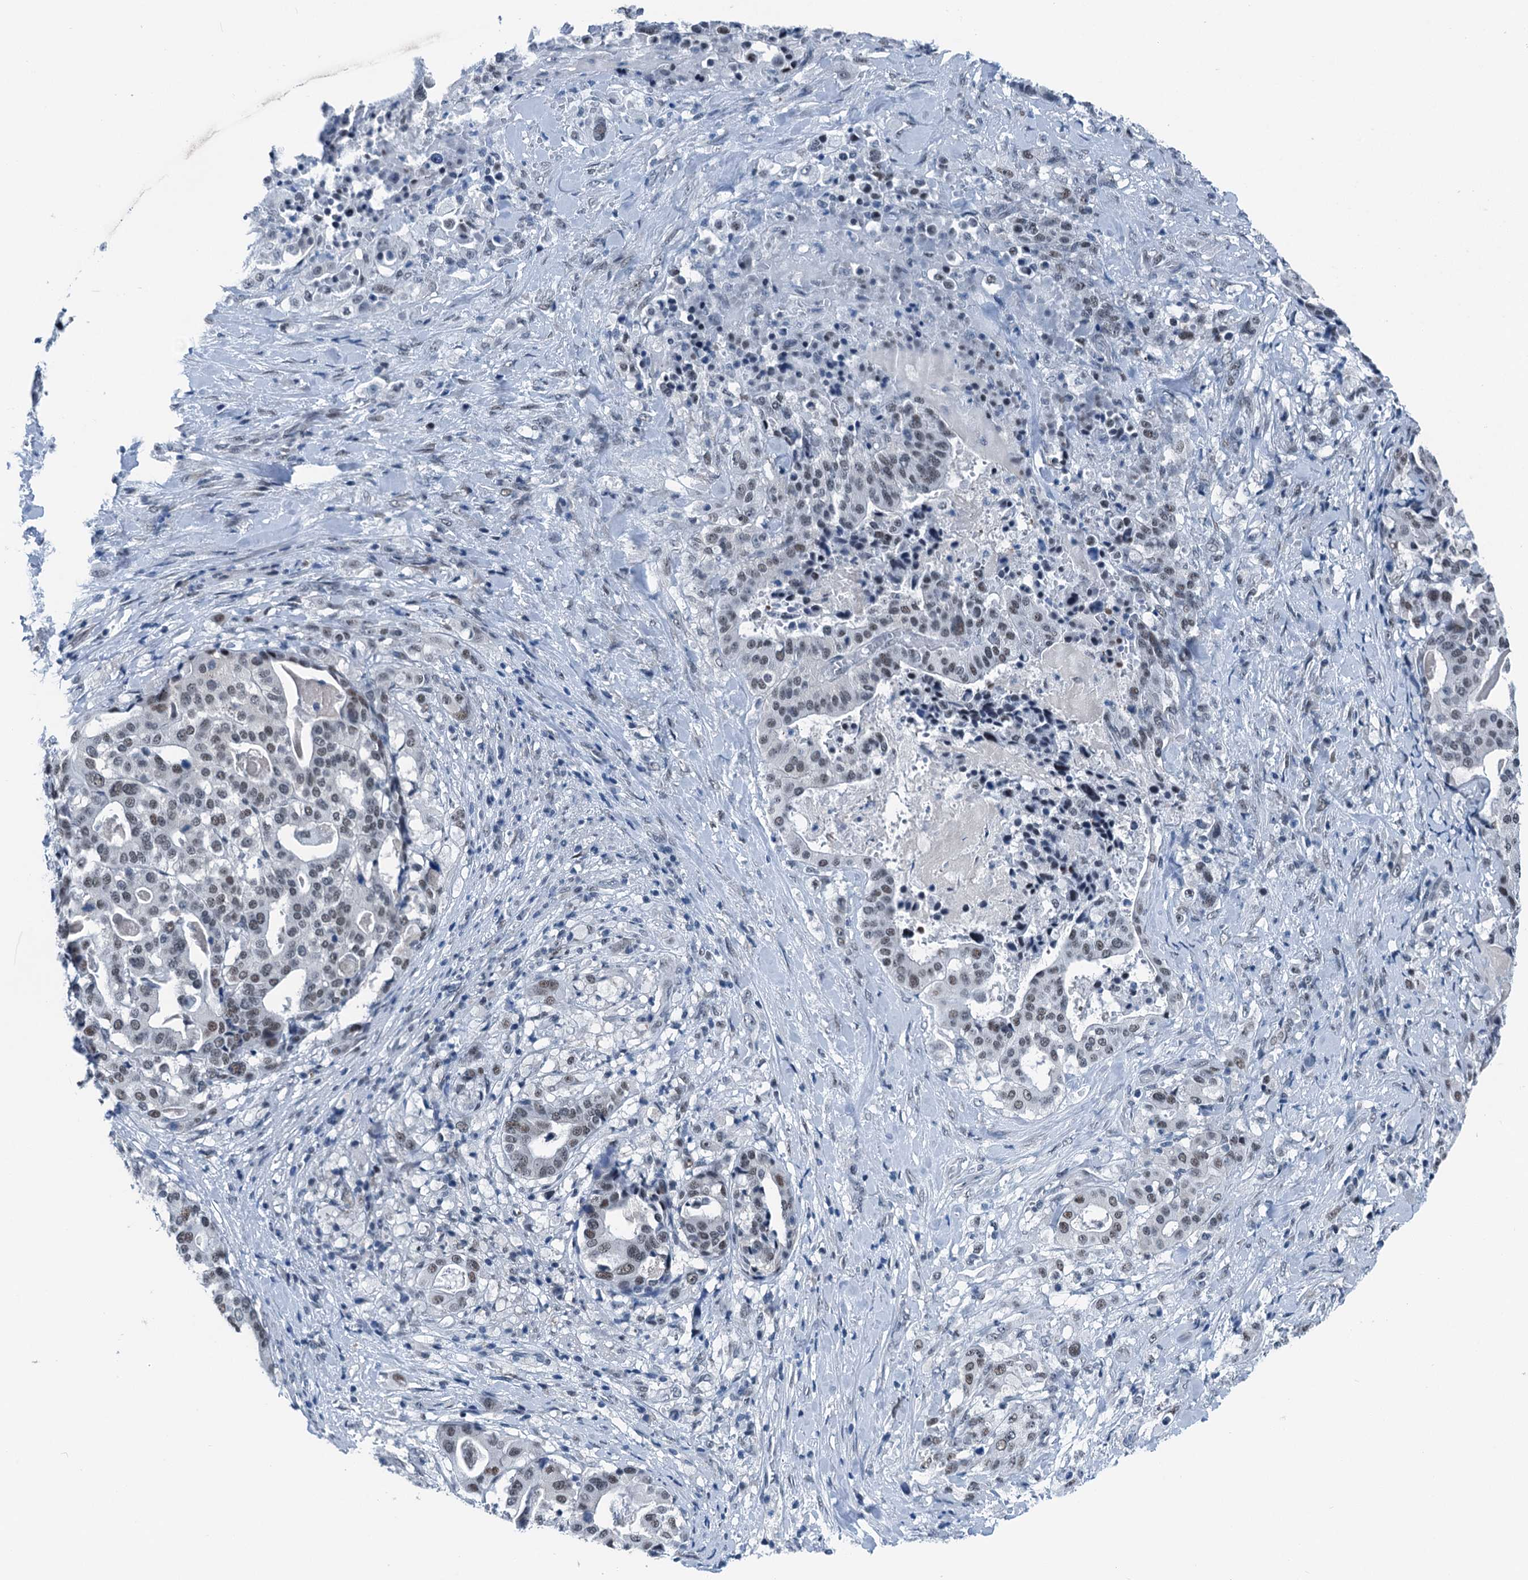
{"staining": {"intensity": "moderate", "quantity": "<25%", "location": "nuclear"}, "tissue": "stomach cancer", "cell_type": "Tumor cells", "image_type": "cancer", "snomed": [{"axis": "morphology", "description": "Adenocarcinoma, NOS"}, {"axis": "topography", "description": "Stomach"}], "caption": "The image displays staining of stomach cancer, revealing moderate nuclear protein staining (brown color) within tumor cells.", "gene": "TRPT1", "patient": {"sex": "male", "age": 48}}